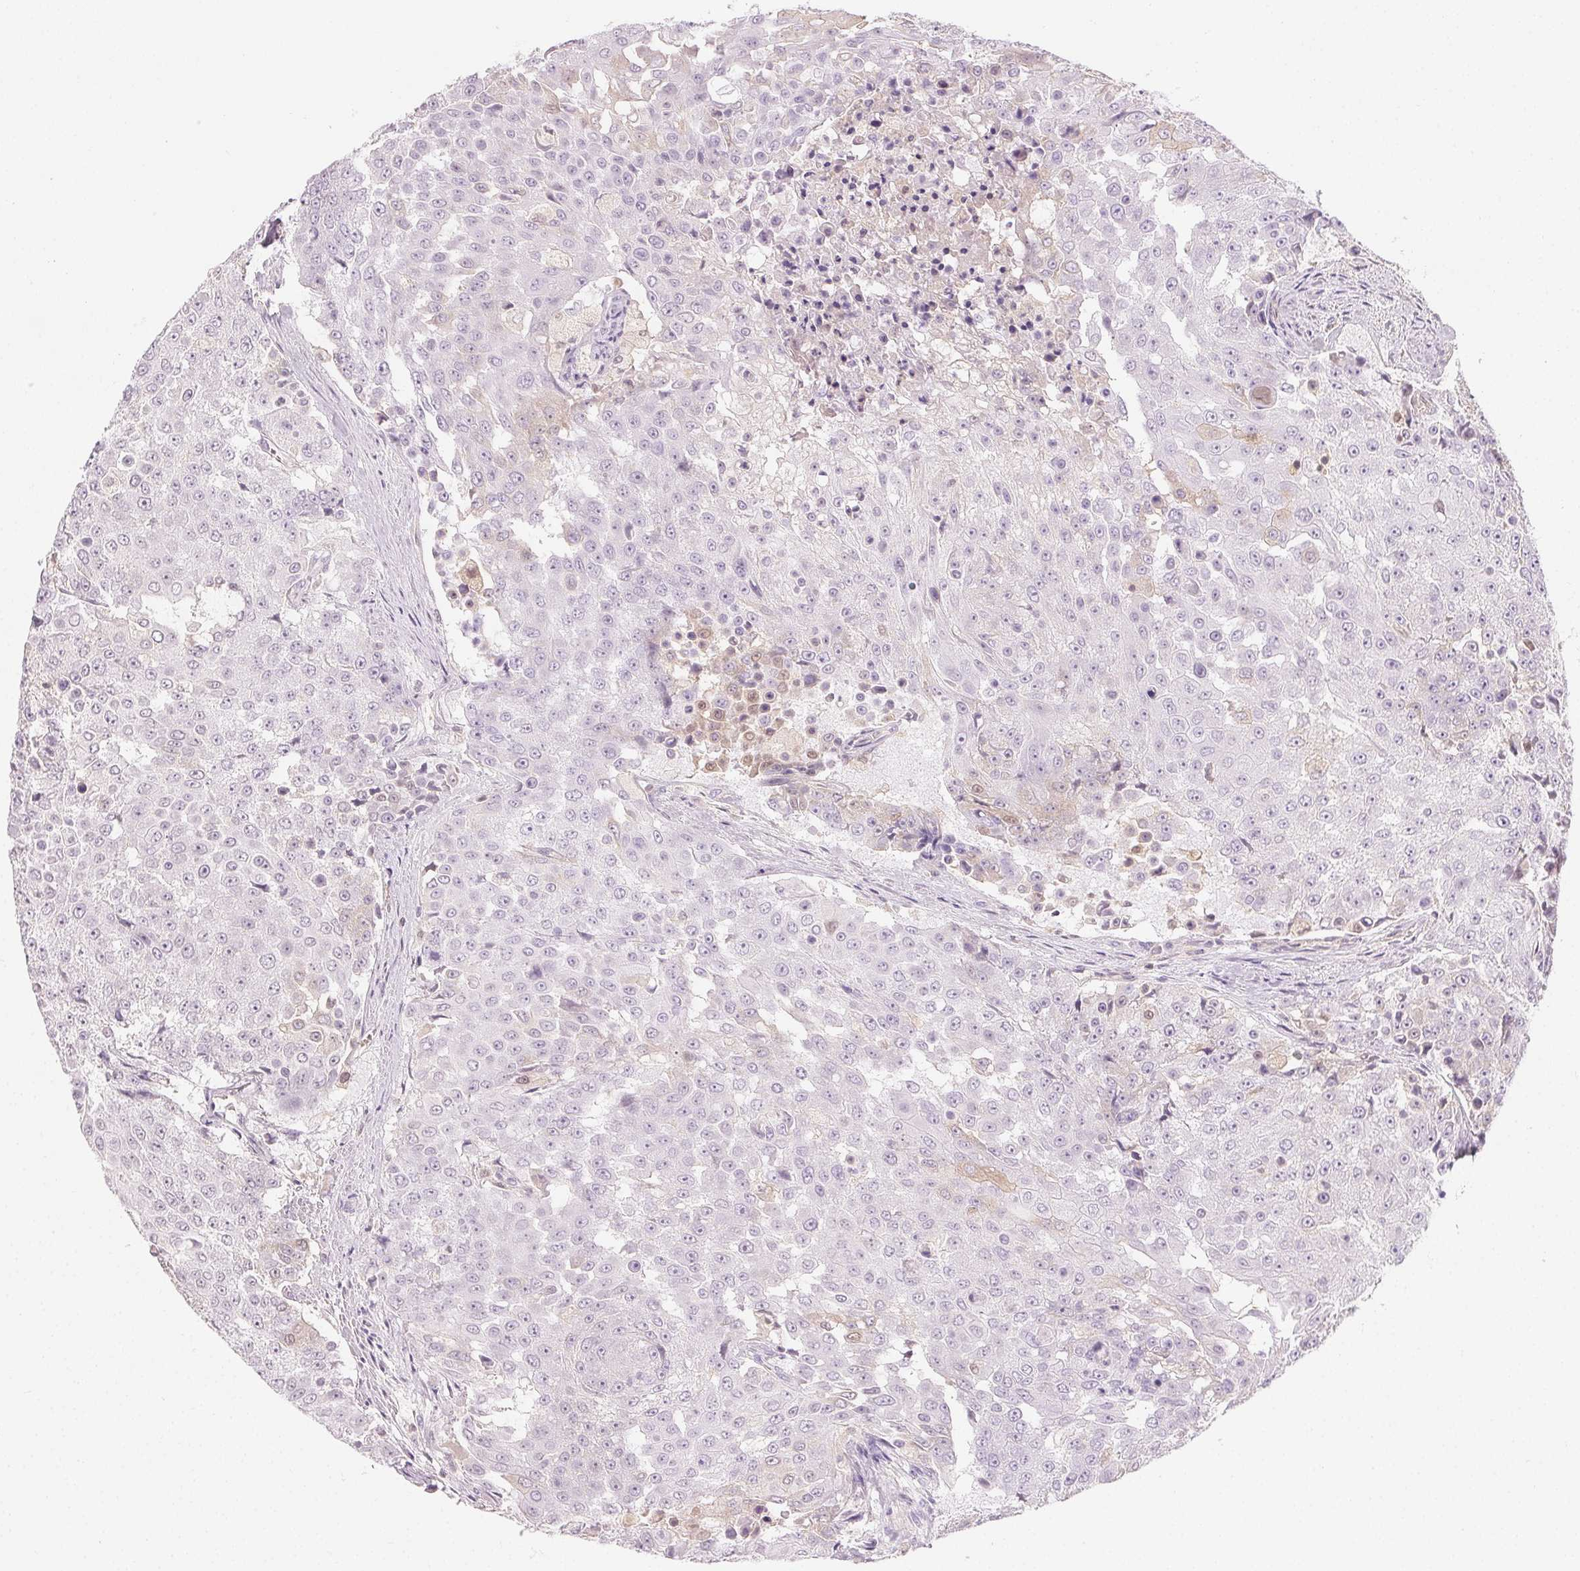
{"staining": {"intensity": "negative", "quantity": "none", "location": "none"}, "tissue": "urothelial cancer", "cell_type": "Tumor cells", "image_type": "cancer", "snomed": [{"axis": "morphology", "description": "Urothelial carcinoma, High grade"}, {"axis": "topography", "description": "Urinary bladder"}], "caption": "Immunohistochemical staining of human urothelial cancer demonstrates no significant staining in tumor cells. (Brightfield microscopy of DAB (3,3'-diaminobenzidine) IHC at high magnification).", "gene": "AFM", "patient": {"sex": "female", "age": 63}}